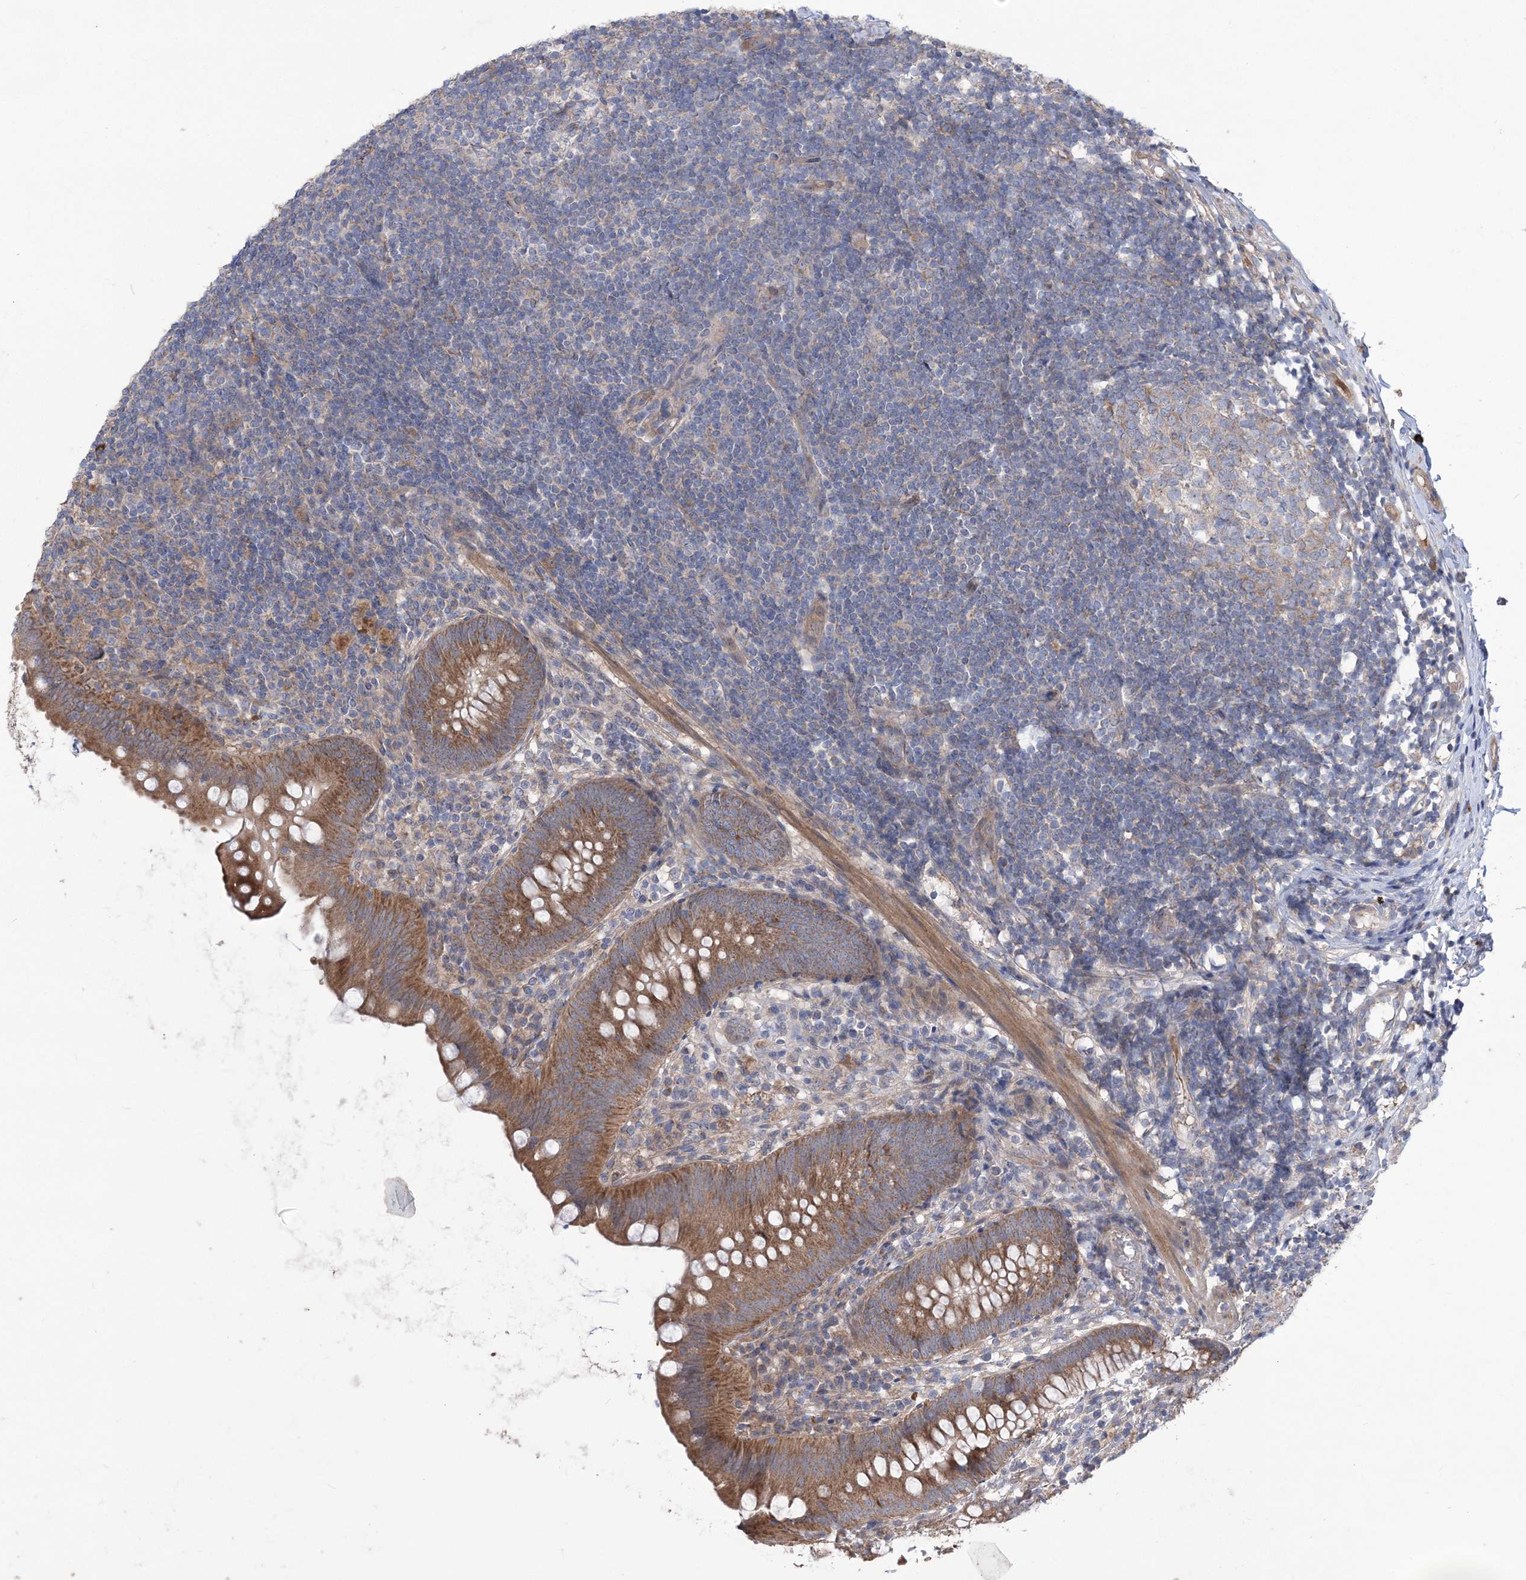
{"staining": {"intensity": "moderate", "quantity": ">75%", "location": "cytoplasmic/membranous"}, "tissue": "appendix", "cell_type": "Glandular cells", "image_type": "normal", "snomed": [{"axis": "morphology", "description": "Normal tissue, NOS"}, {"axis": "topography", "description": "Appendix"}], "caption": "Immunohistochemical staining of normal appendix exhibits >75% levels of moderate cytoplasmic/membranous protein staining in about >75% of glandular cells.", "gene": "MTRF1L", "patient": {"sex": "female", "age": 62}}